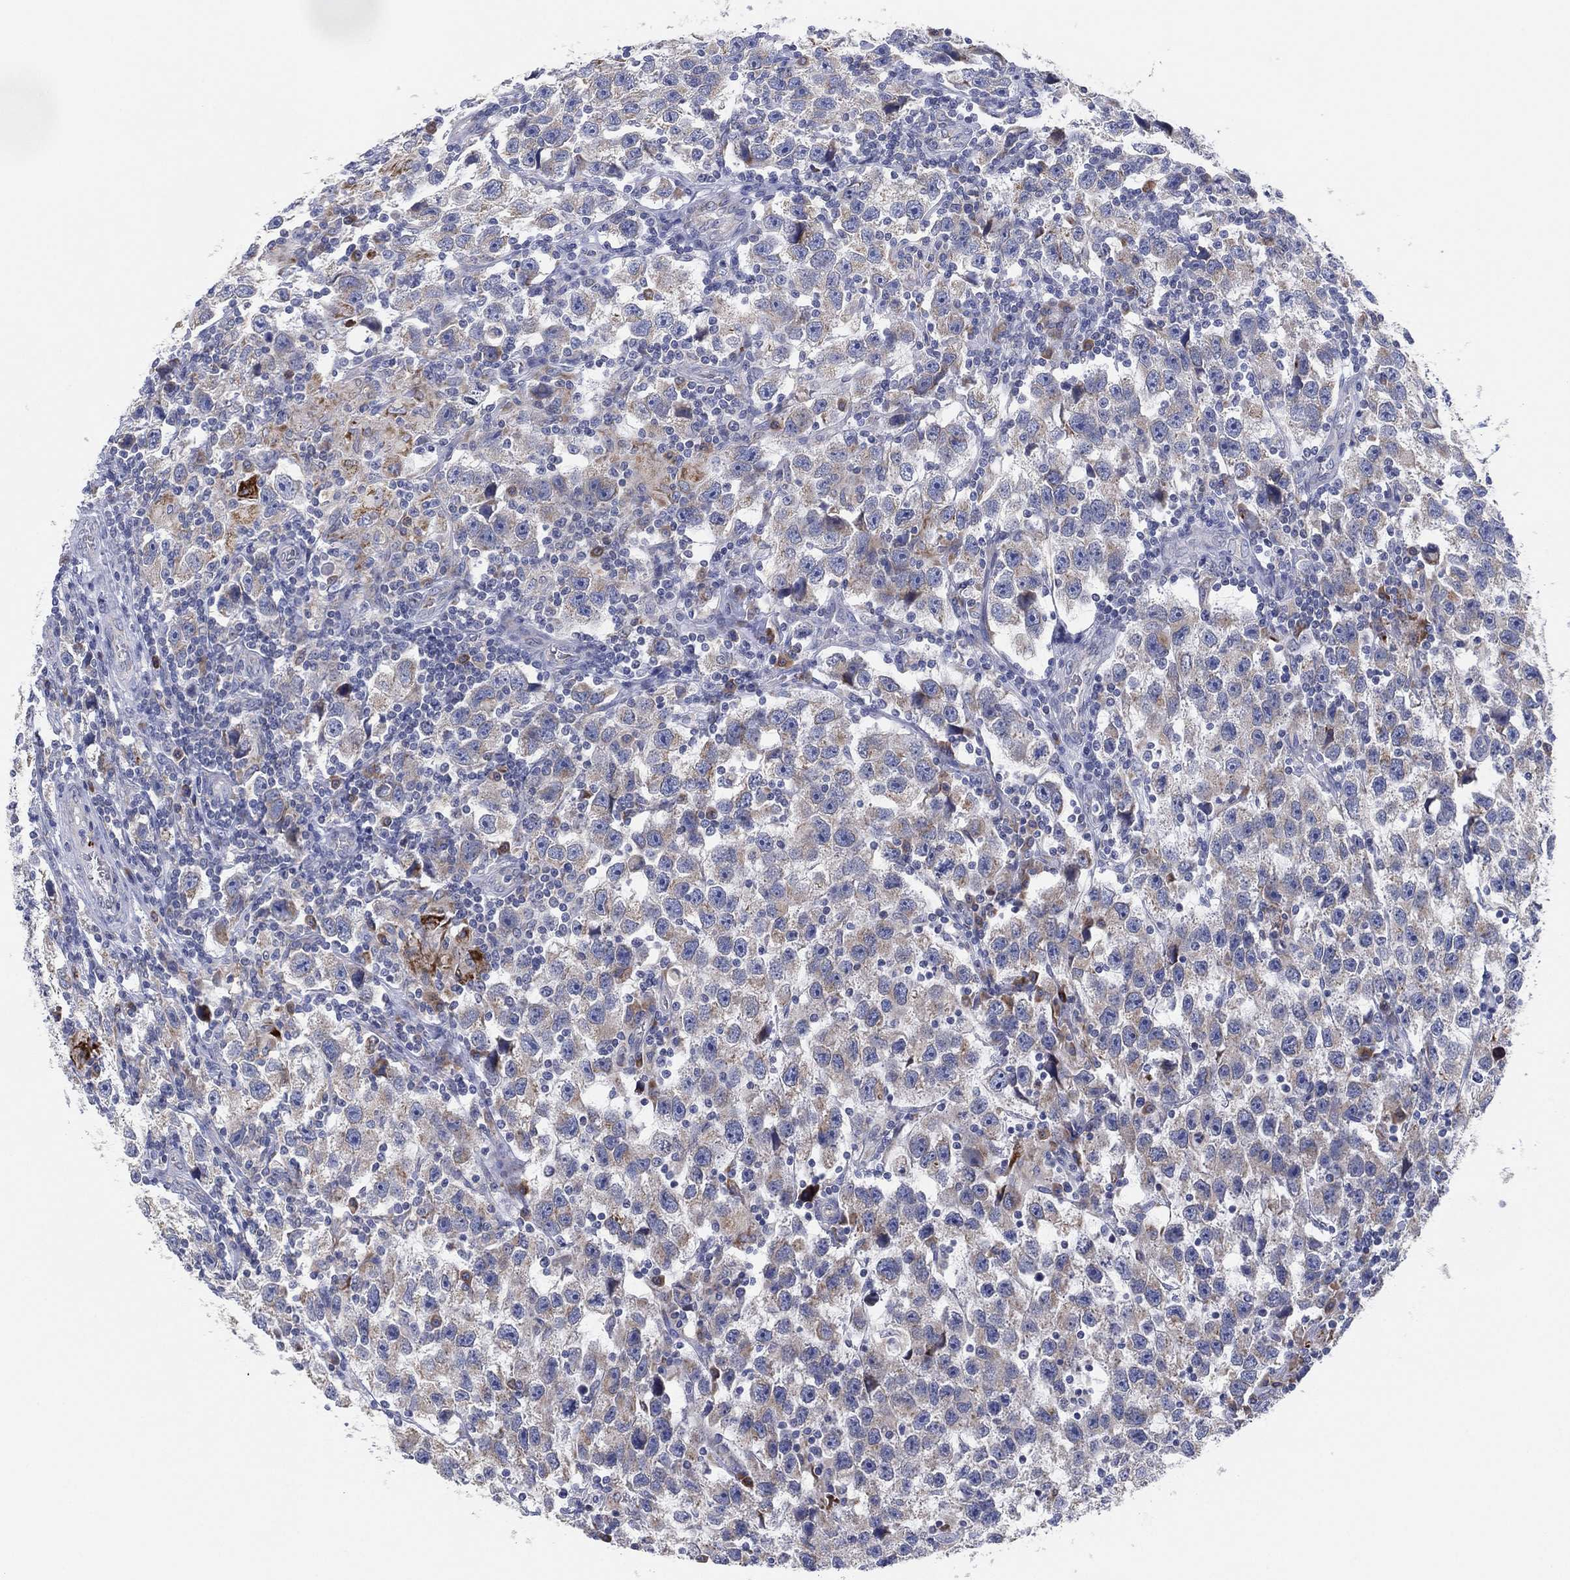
{"staining": {"intensity": "weak", "quantity": "<25%", "location": "cytoplasmic/membranous"}, "tissue": "testis cancer", "cell_type": "Tumor cells", "image_type": "cancer", "snomed": [{"axis": "morphology", "description": "Seminoma, NOS"}, {"axis": "topography", "description": "Testis"}], "caption": "IHC histopathology image of testis seminoma stained for a protein (brown), which reveals no positivity in tumor cells.", "gene": "TMEM40", "patient": {"sex": "male", "age": 26}}